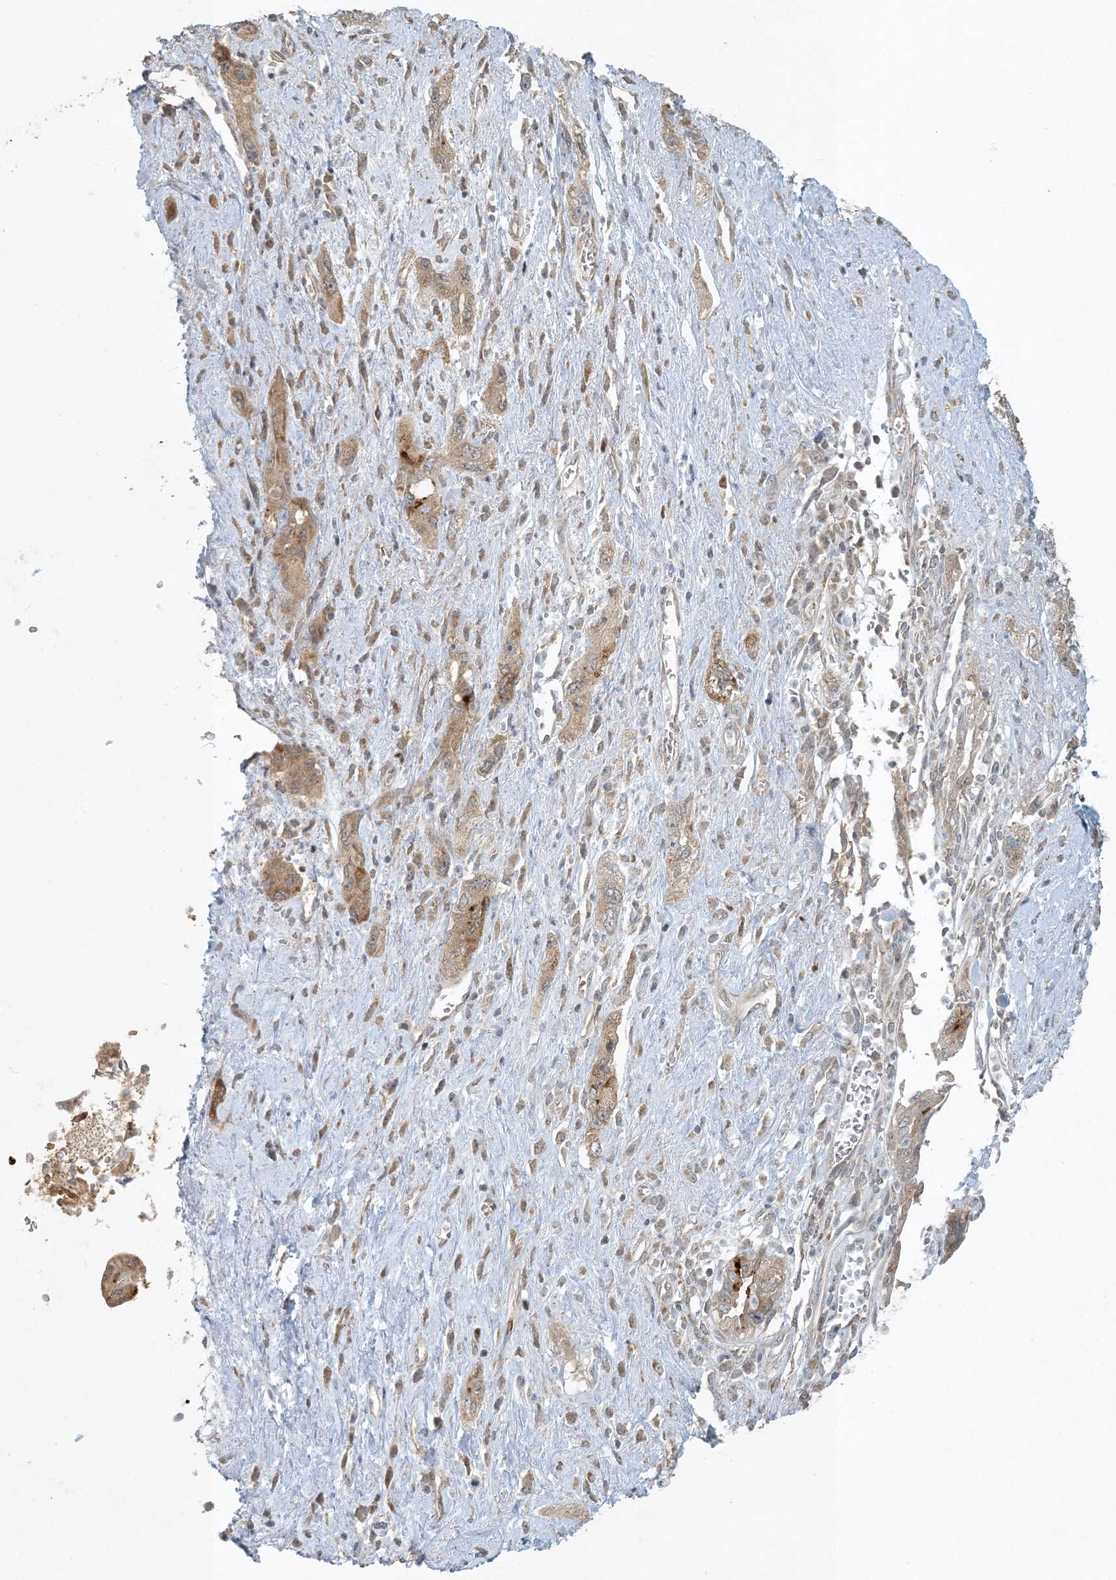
{"staining": {"intensity": "weak", "quantity": ">75%", "location": "cytoplasmic/membranous"}, "tissue": "pancreatic cancer", "cell_type": "Tumor cells", "image_type": "cancer", "snomed": [{"axis": "morphology", "description": "Adenocarcinoma, NOS"}, {"axis": "topography", "description": "Pancreas"}], "caption": "Brown immunohistochemical staining in human pancreatic cancer (adenocarcinoma) exhibits weak cytoplasmic/membranous staining in approximately >75% of tumor cells.", "gene": "CTDNEP1", "patient": {"sex": "female", "age": 73}}